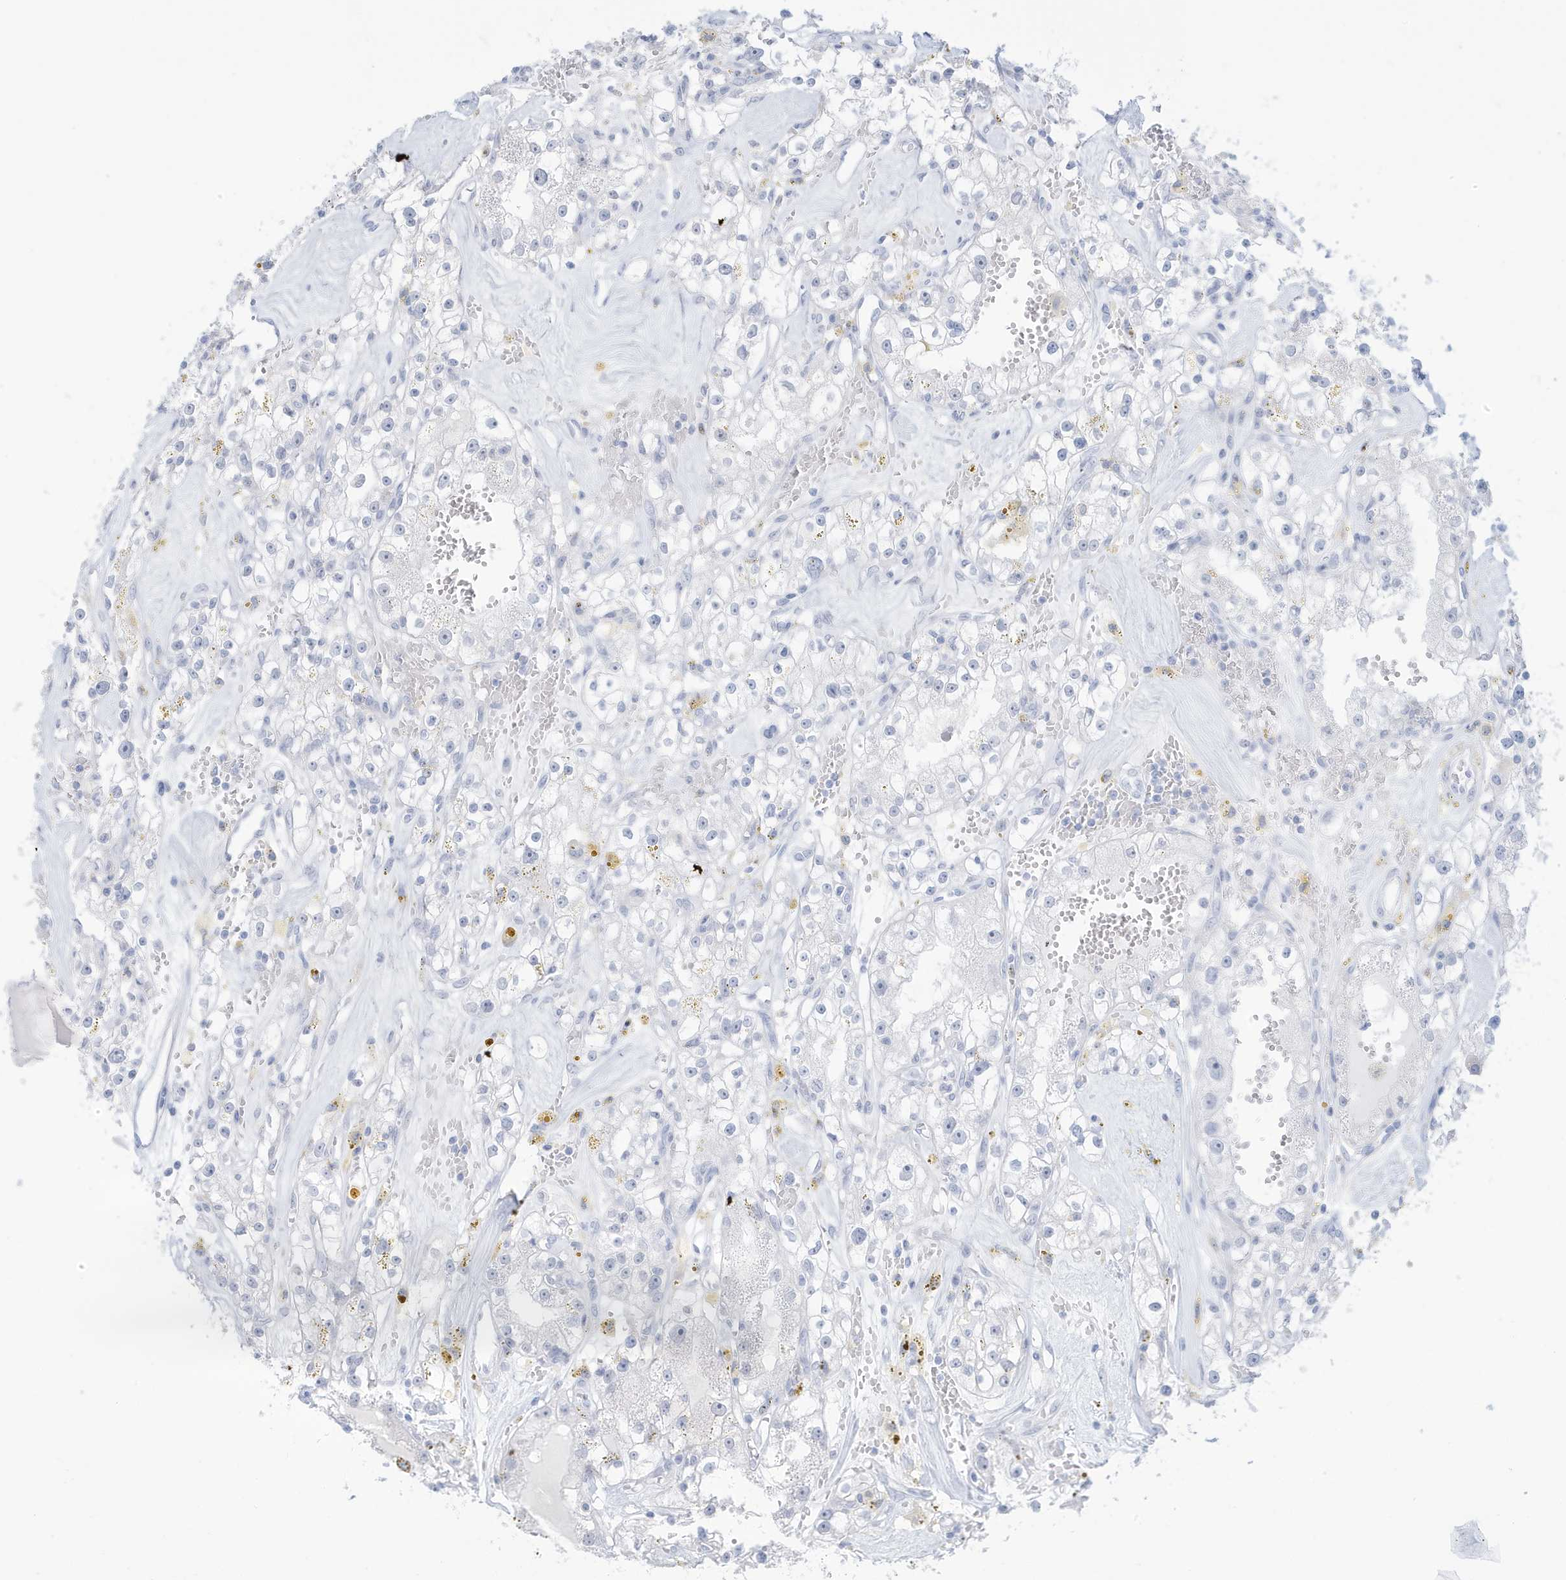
{"staining": {"intensity": "negative", "quantity": "none", "location": "none"}, "tissue": "renal cancer", "cell_type": "Tumor cells", "image_type": "cancer", "snomed": [{"axis": "morphology", "description": "Adenocarcinoma, NOS"}, {"axis": "topography", "description": "Kidney"}], "caption": "High magnification brightfield microscopy of renal cancer stained with DAB (3,3'-diaminobenzidine) (brown) and counterstained with hematoxylin (blue): tumor cells show no significant staining.", "gene": "FNDC1", "patient": {"sex": "male", "age": 56}}